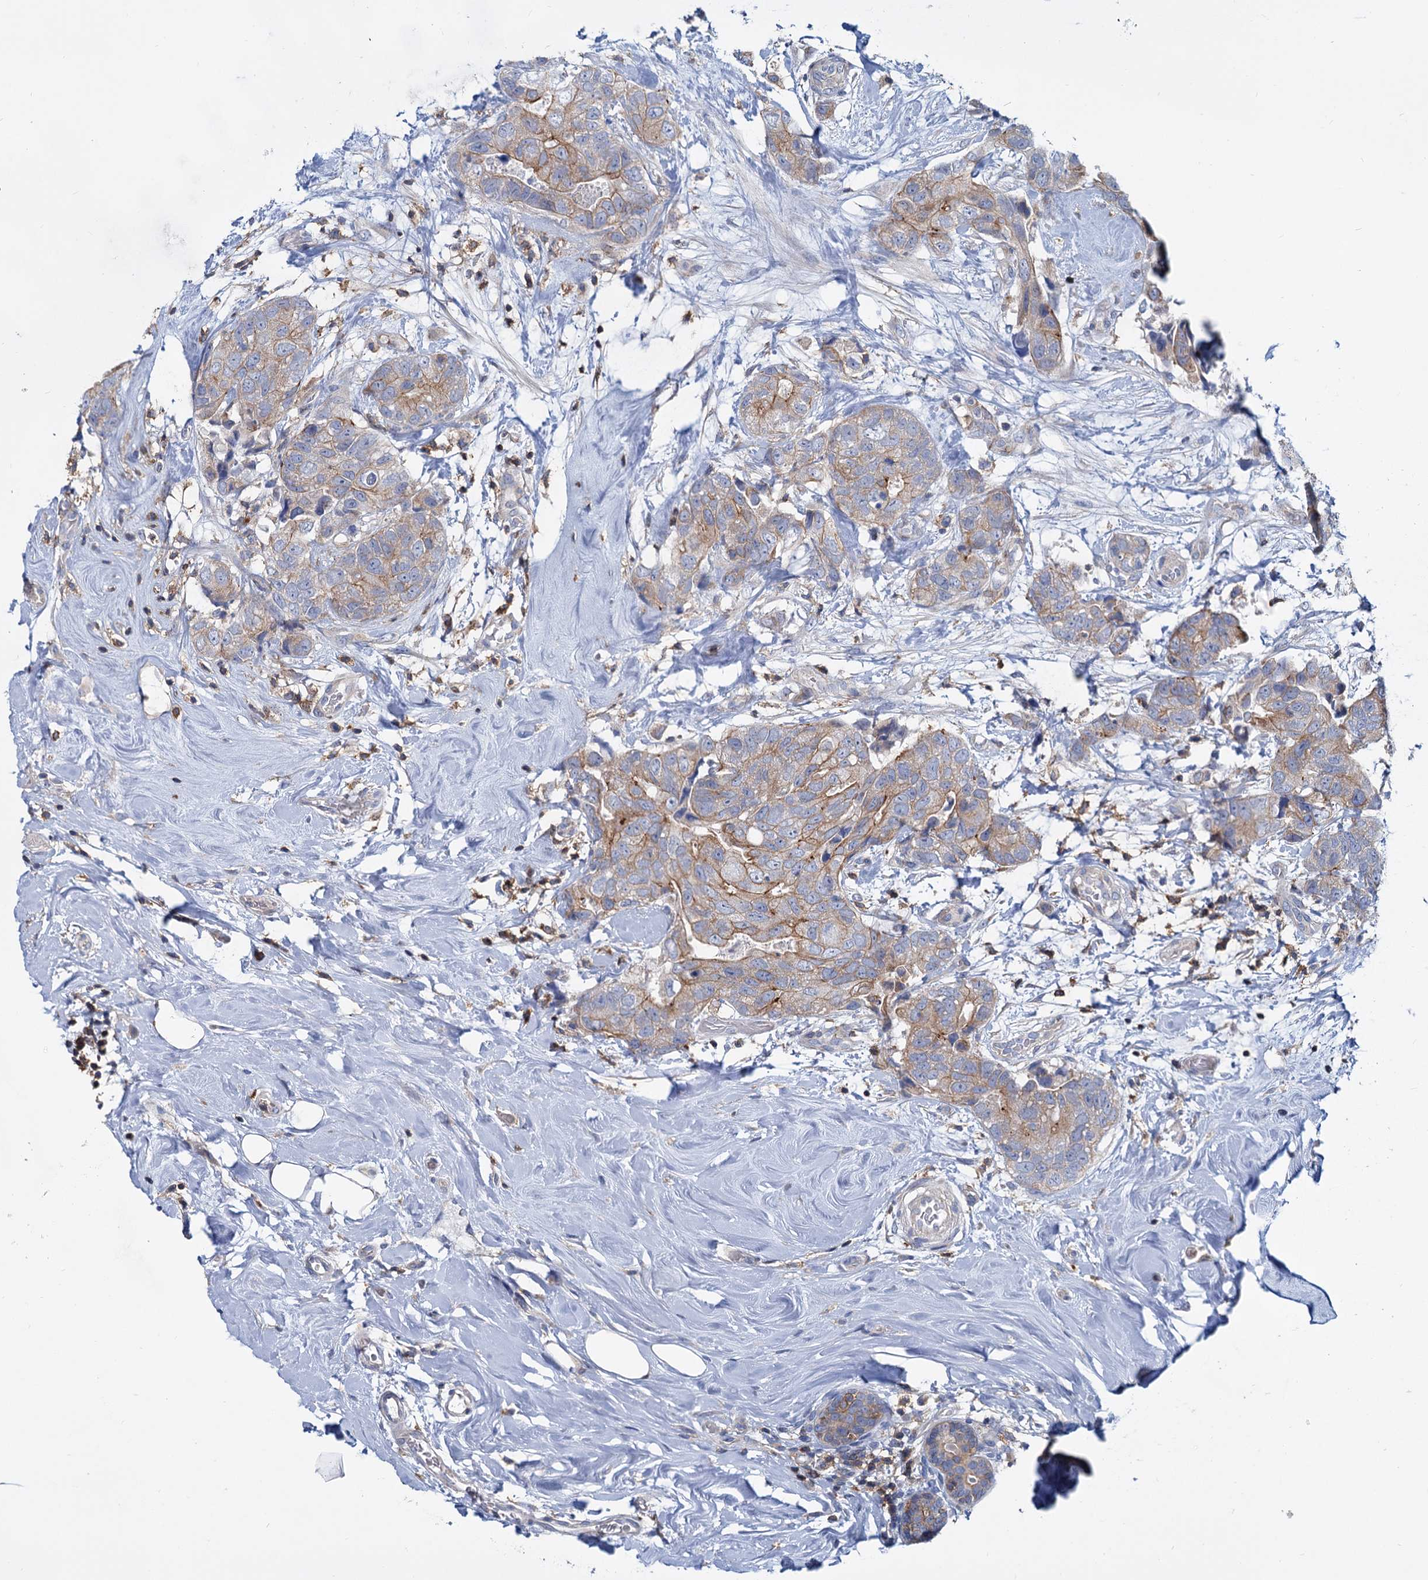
{"staining": {"intensity": "moderate", "quantity": "25%-75%", "location": "cytoplasmic/membranous"}, "tissue": "breast cancer", "cell_type": "Tumor cells", "image_type": "cancer", "snomed": [{"axis": "morphology", "description": "Duct carcinoma"}, {"axis": "topography", "description": "Breast"}], "caption": "A histopathology image showing moderate cytoplasmic/membranous staining in about 25%-75% of tumor cells in breast invasive ductal carcinoma, as visualized by brown immunohistochemical staining.", "gene": "LRCH4", "patient": {"sex": "female", "age": 62}}